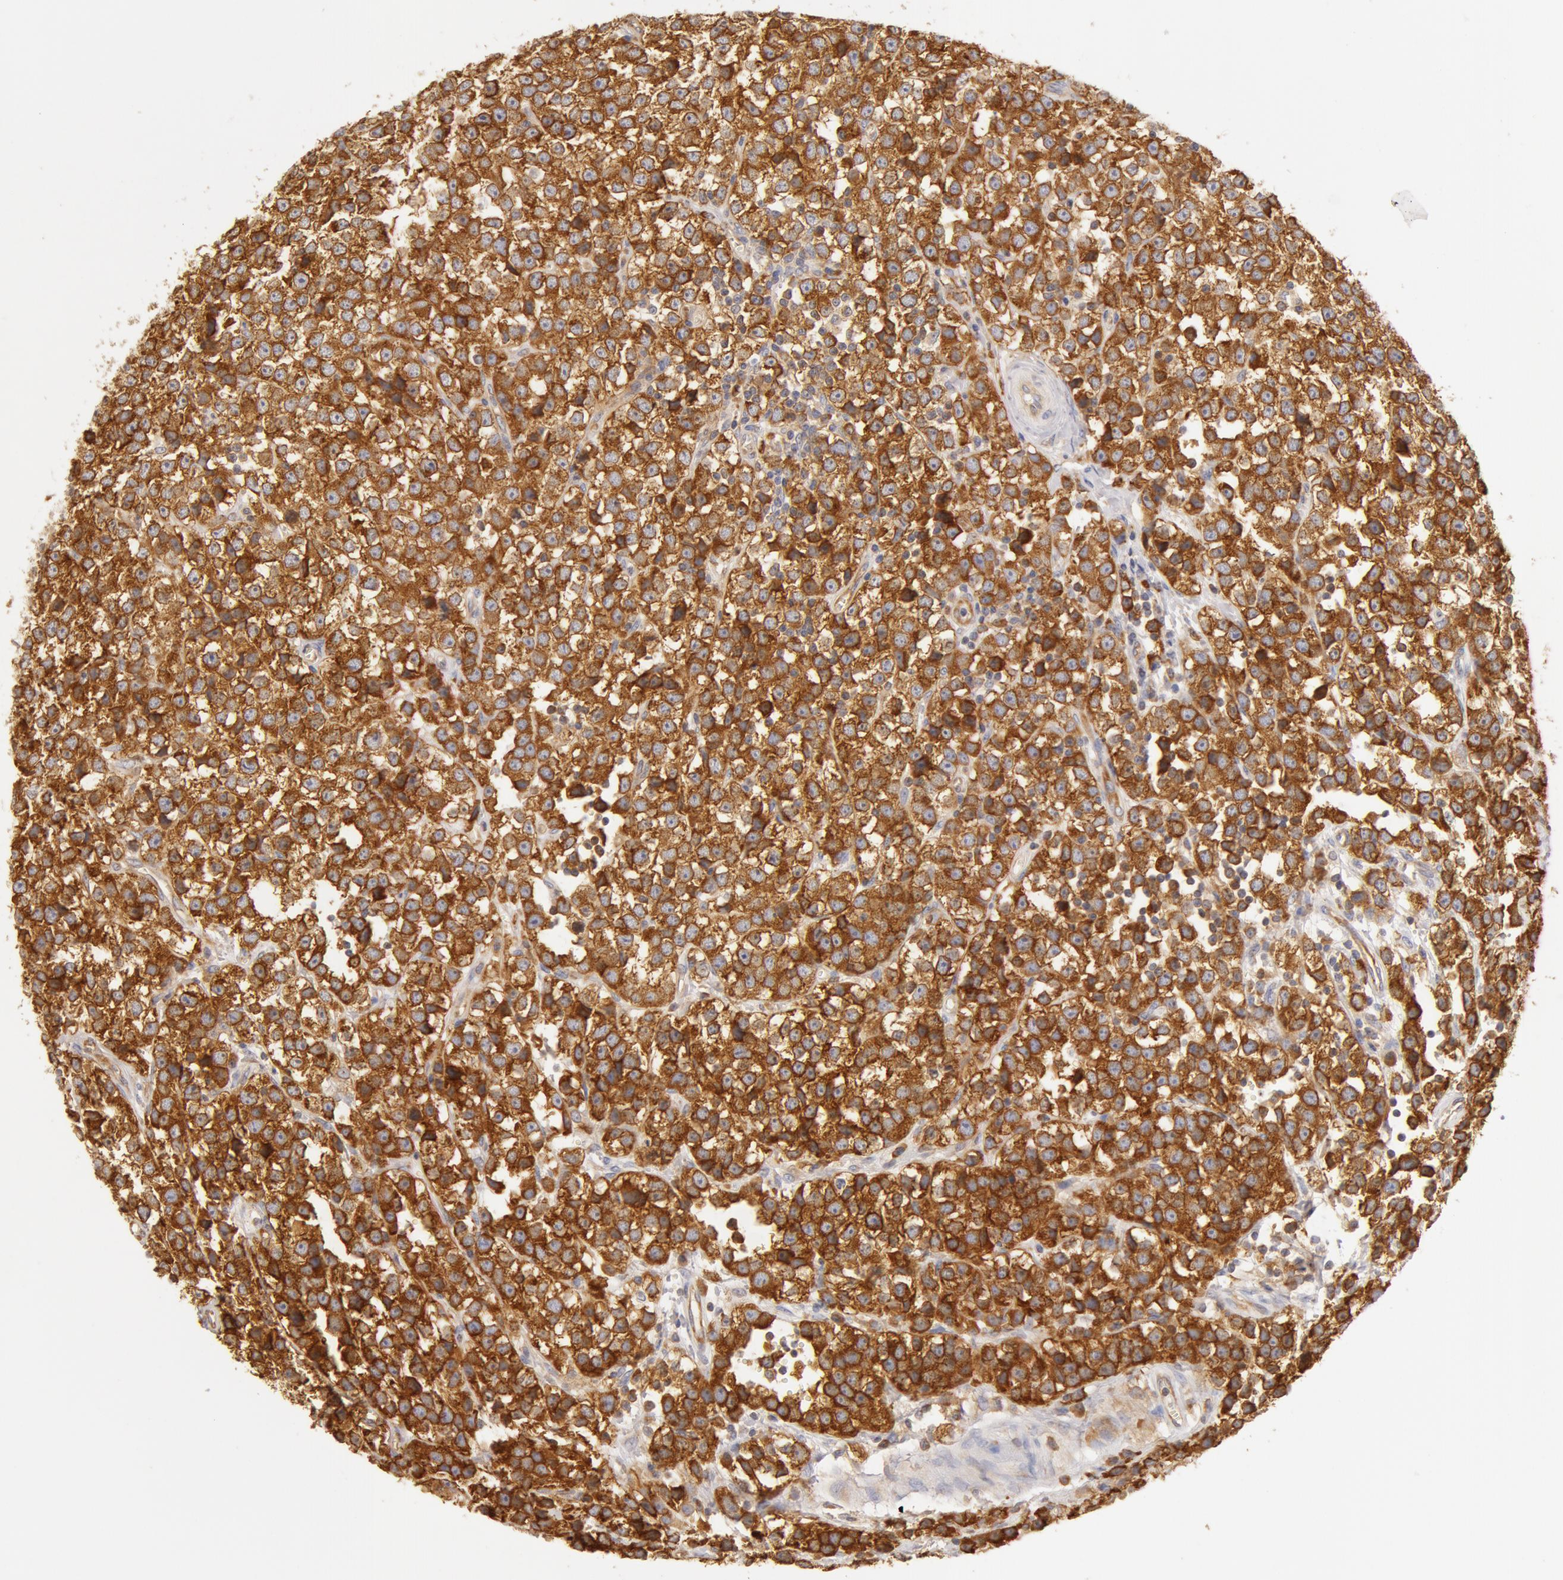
{"staining": {"intensity": "strong", "quantity": ">75%", "location": "cytoplasmic/membranous"}, "tissue": "testis cancer", "cell_type": "Tumor cells", "image_type": "cancer", "snomed": [{"axis": "morphology", "description": "Seminoma, NOS"}, {"axis": "topography", "description": "Testis"}], "caption": "Immunohistochemistry (IHC) image of neoplastic tissue: human testis cancer (seminoma) stained using IHC demonstrates high levels of strong protein expression localized specifically in the cytoplasmic/membranous of tumor cells, appearing as a cytoplasmic/membranous brown color.", "gene": "DDX3Y", "patient": {"sex": "male", "age": 25}}